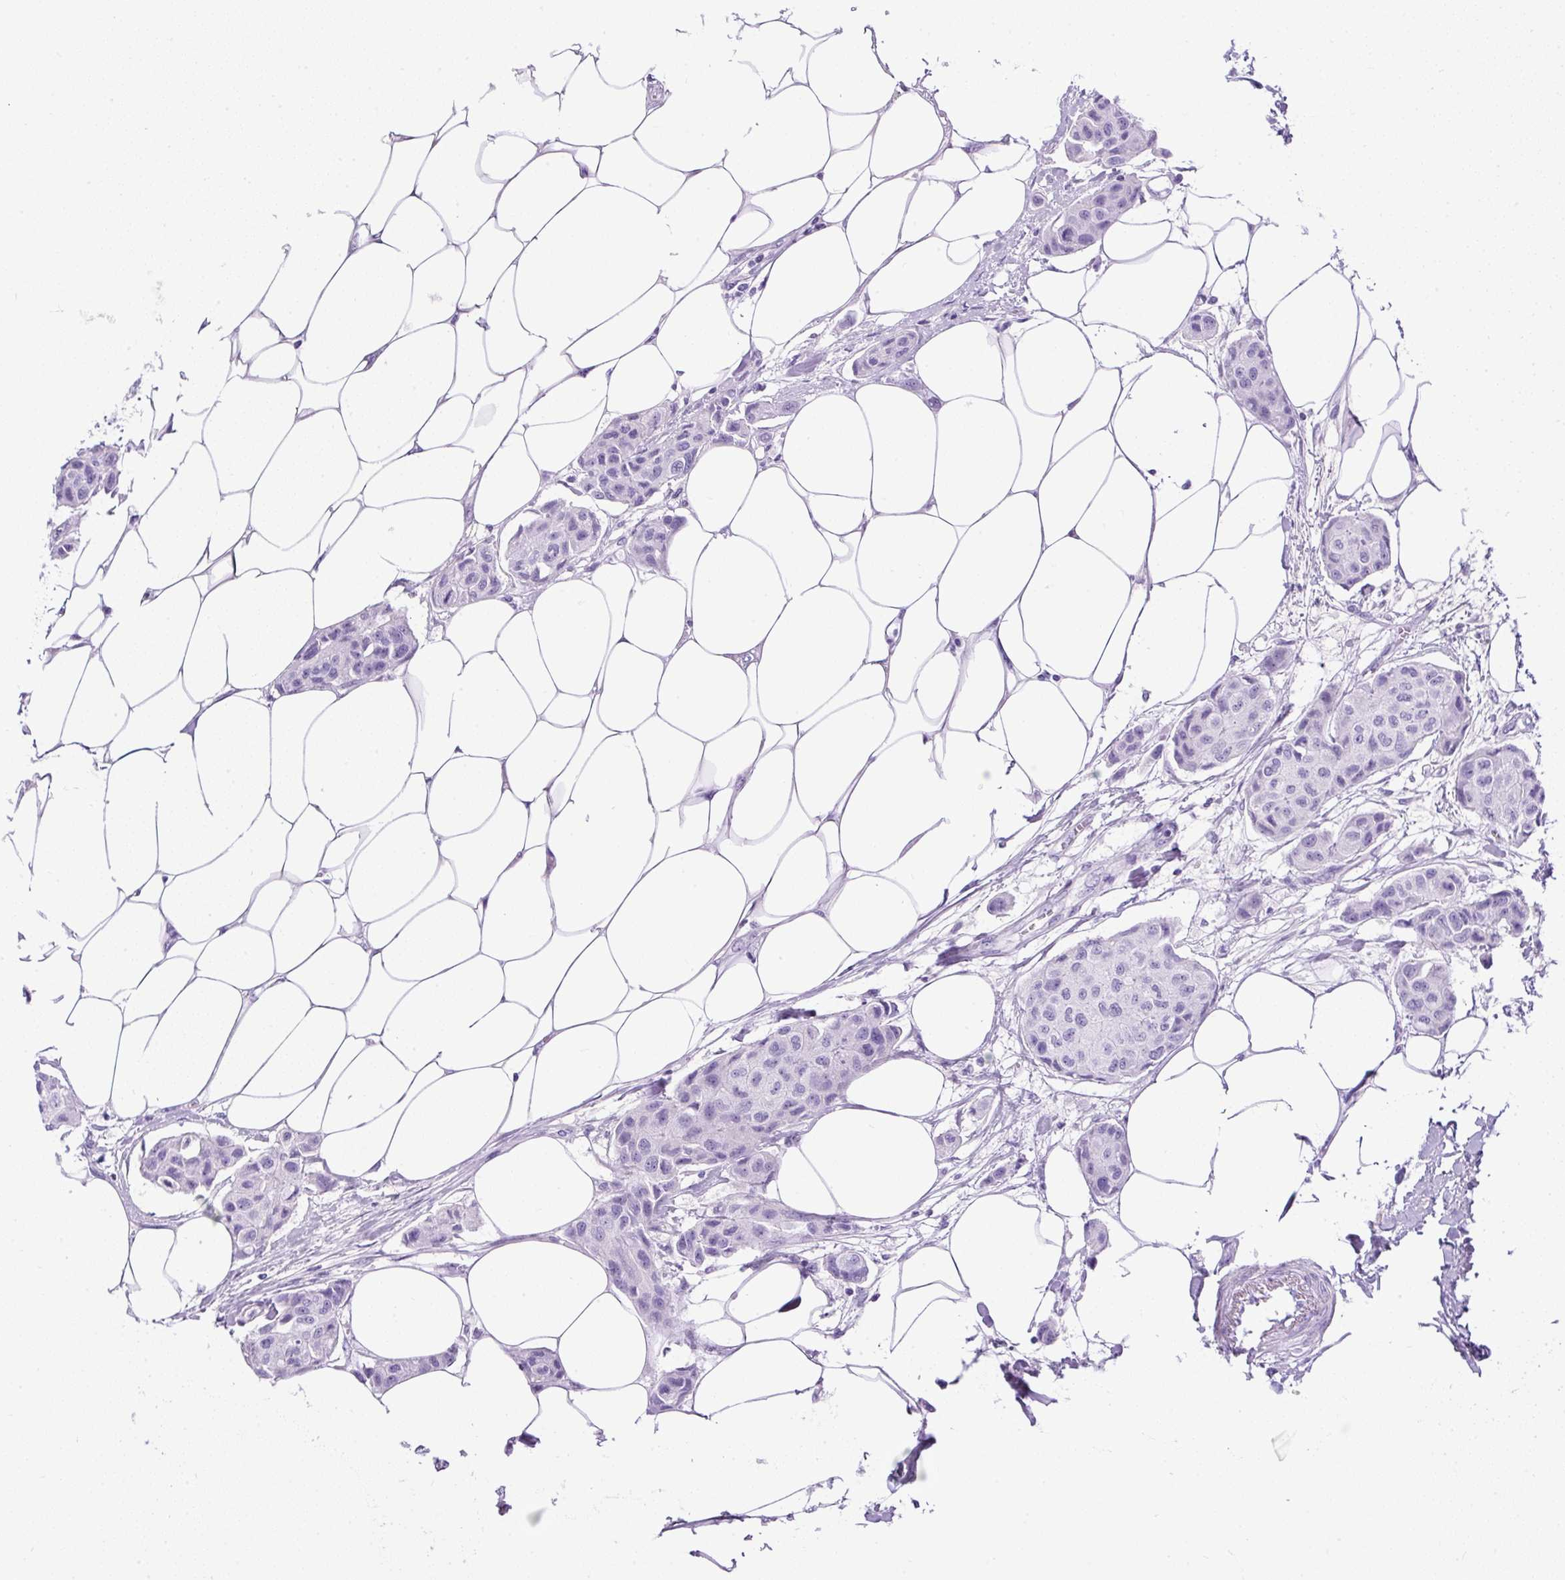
{"staining": {"intensity": "negative", "quantity": "none", "location": "none"}, "tissue": "breast cancer", "cell_type": "Tumor cells", "image_type": "cancer", "snomed": [{"axis": "morphology", "description": "Duct carcinoma"}, {"axis": "topography", "description": "Breast"}, {"axis": "topography", "description": "Lymph node"}], "caption": "Micrograph shows no protein staining in tumor cells of breast cancer tissue. (Immunohistochemistry, brightfield microscopy, high magnification).", "gene": "UPP1", "patient": {"sex": "female", "age": 80}}